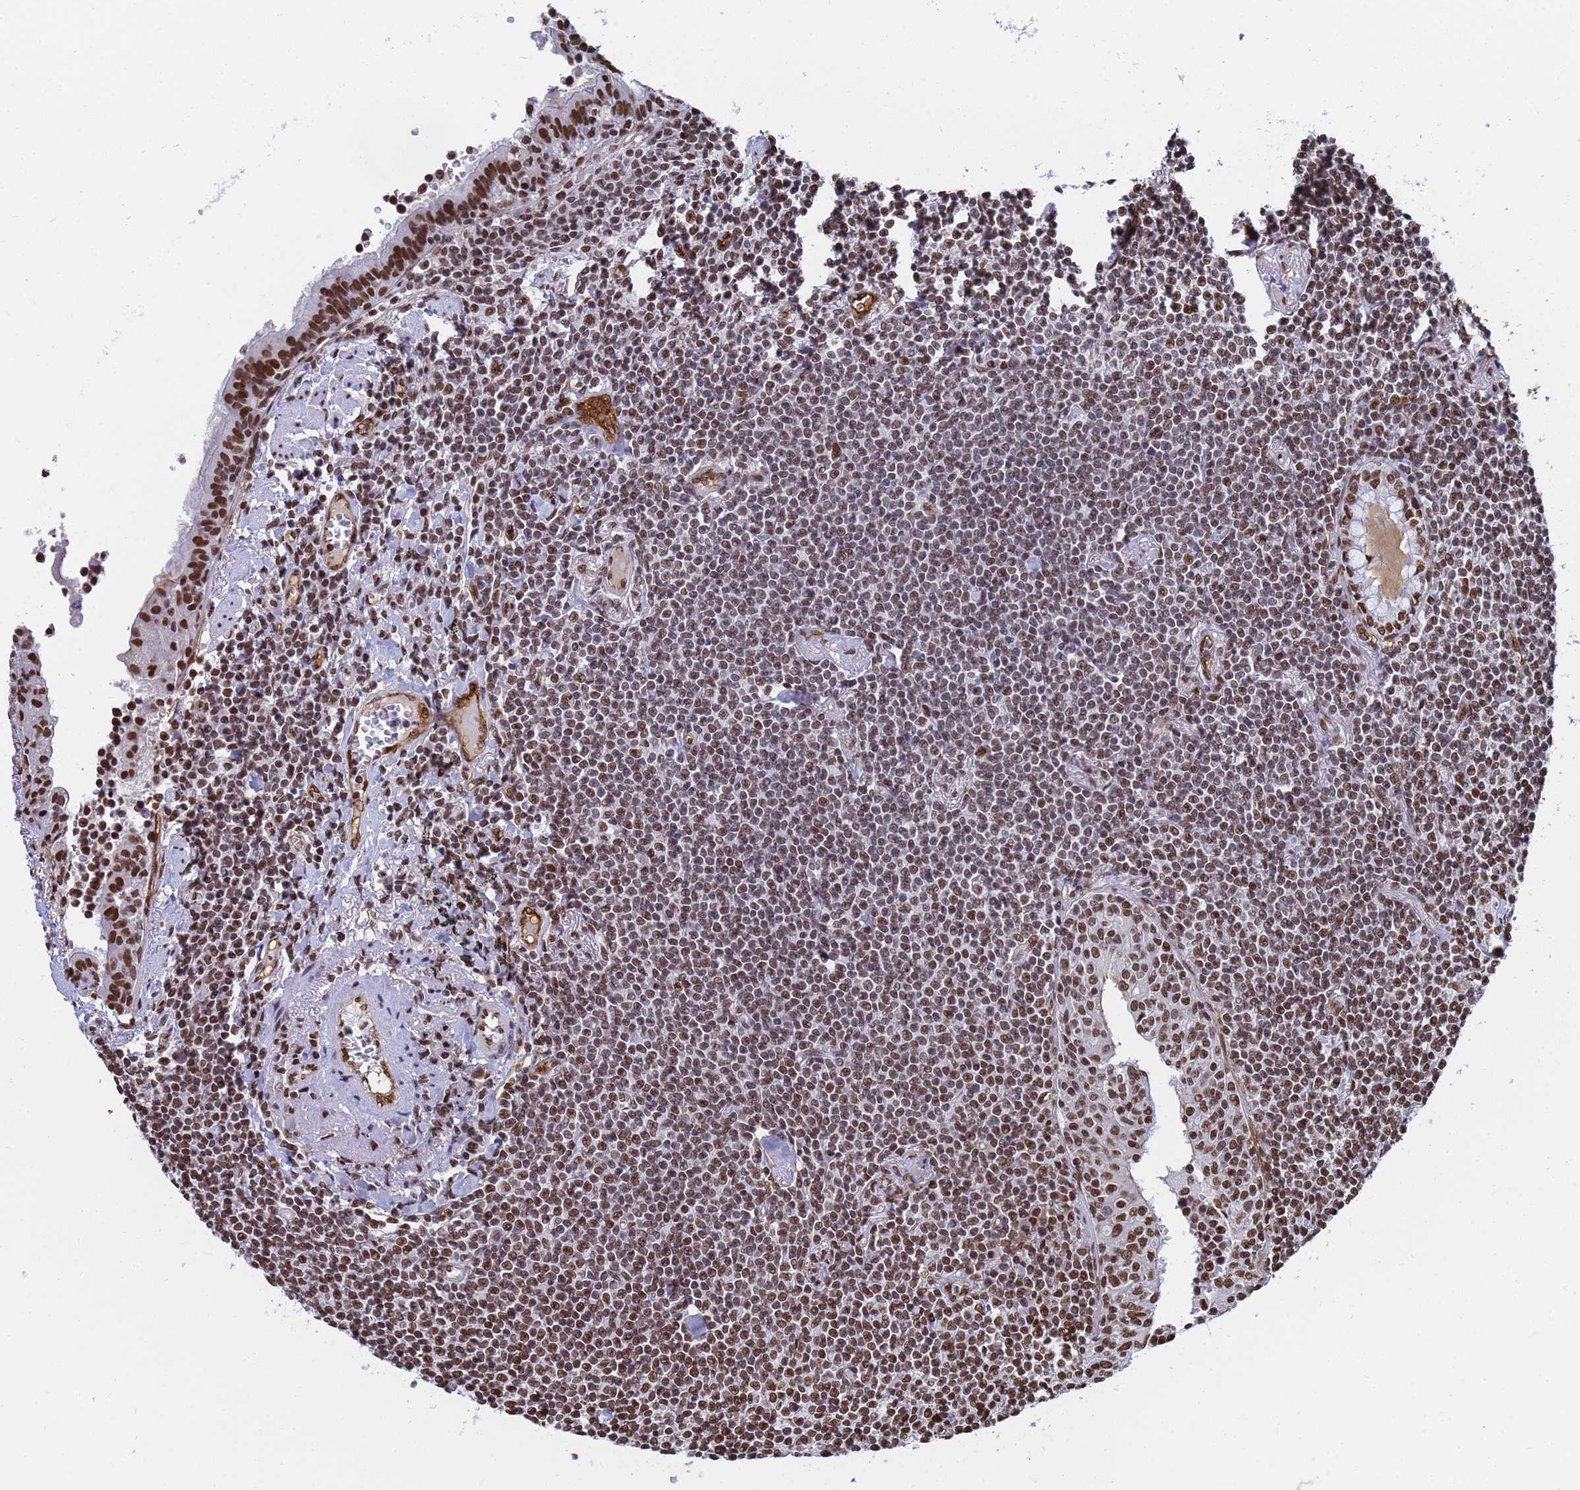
{"staining": {"intensity": "moderate", "quantity": ">75%", "location": "nuclear"}, "tissue": "lymphoma", "cell_type": "Tumor cells", "image_type": "cancer", "snomed": [{"axis": "morphology", "description": "Malignant lymphoma, non-Hodgkin's type, Low grade"}, {"axis": "topography", "description": "Lung"}], "caption": "Immunohistochemistry of lymphoma demonstrates medium levels of moderate nuclear expression in approximately >75% of tumor cells. Immunohistochemistry (ihc) stains the protein of interest in brown and the nuclei are stained blue.", "gene": "RAVER2", "patient": {"sex": "female", "age": 71}}